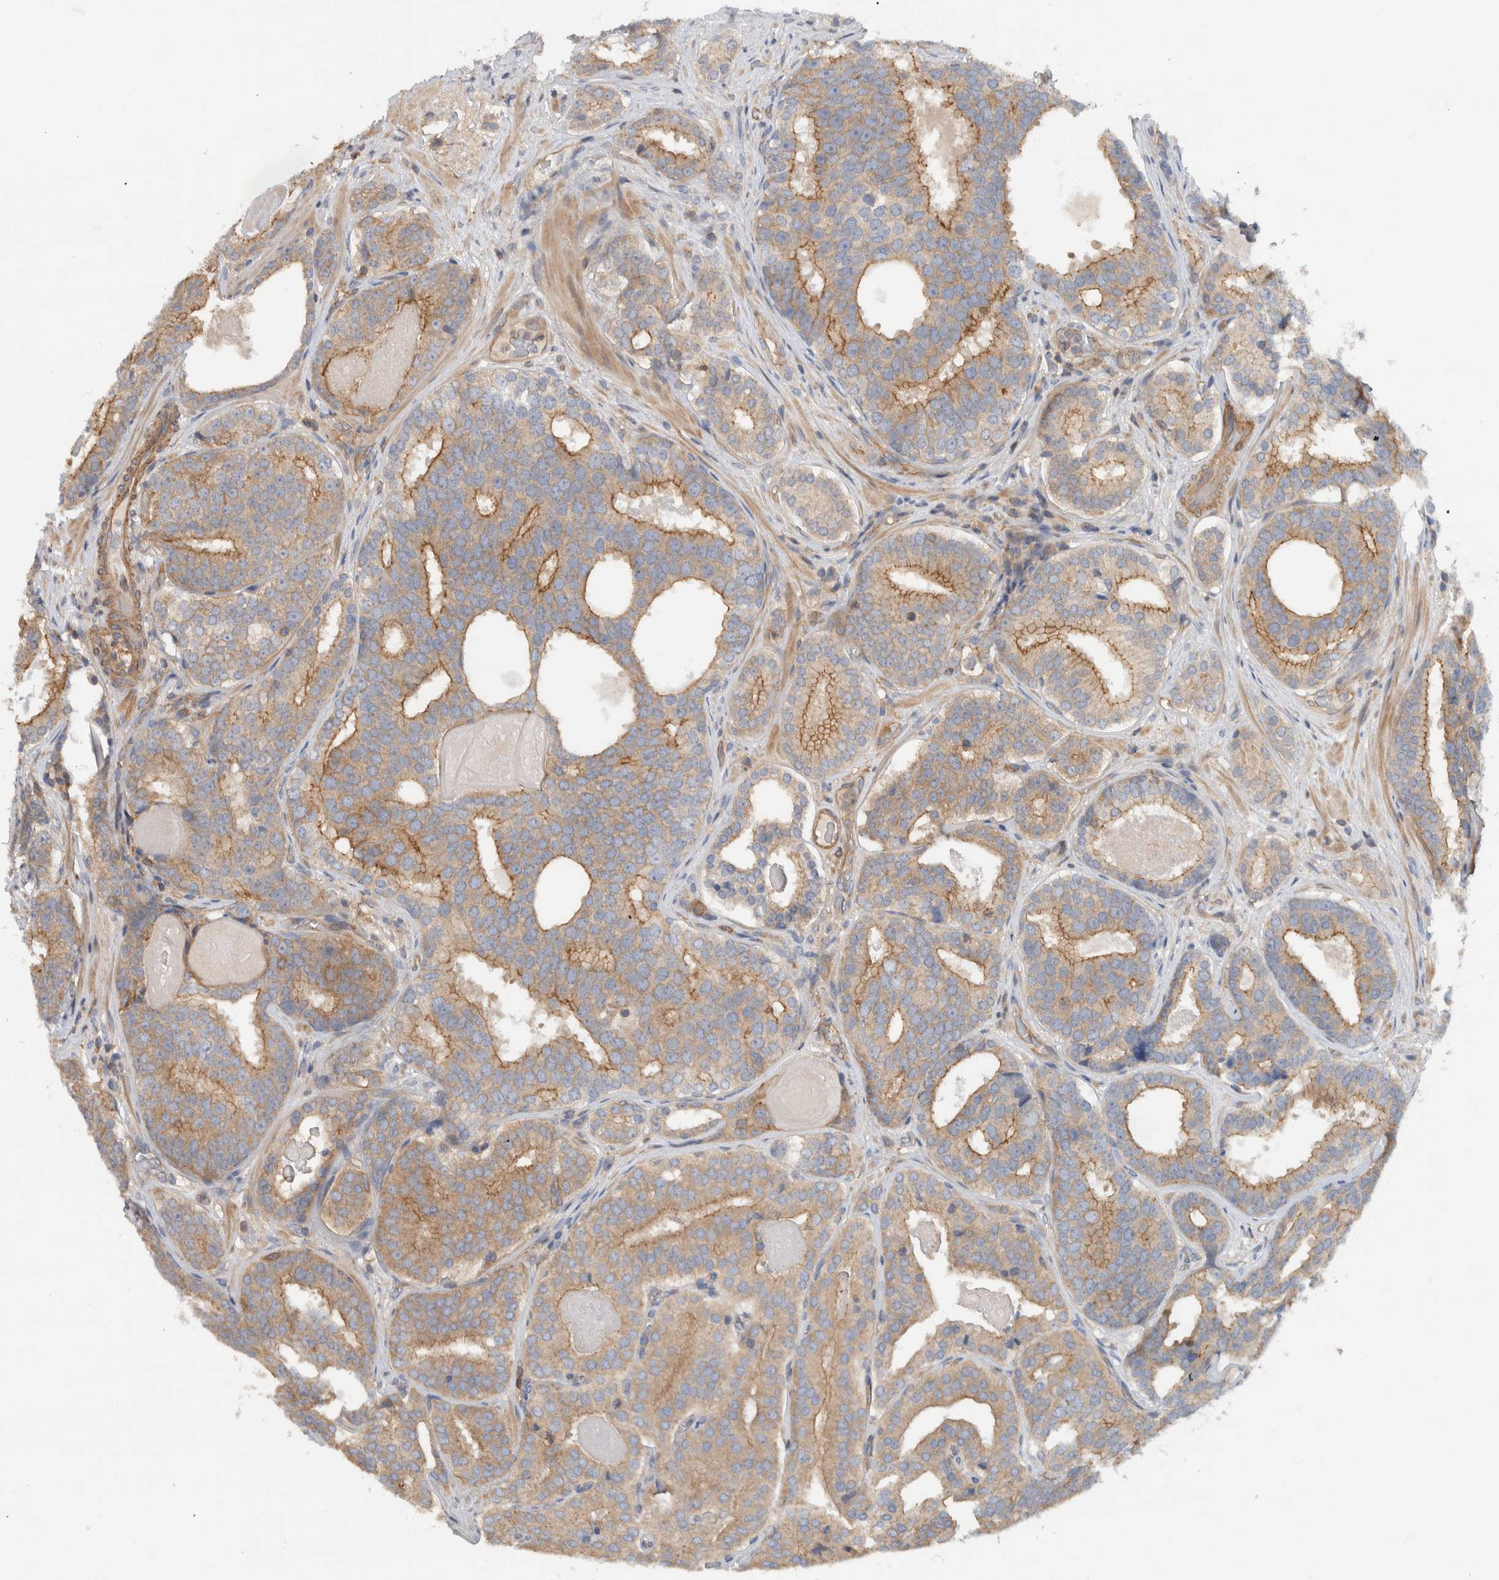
{"staining": {"intensity": "moderate", "quantity": "25%-75%", "location": "cytoplasmic/membranous"}, "tissue": "prostate cancer", "cell_type": "Tumor cells", "image_type": "cancer", "snomed": [{"axis": "morphology", "description": "Adenocarcinoma, High grade"}, {"axis": "topography", "description": "Prostate"}], "caption": "Immunohistochemical staining of human high-grade adenocarcinoma (prostate) demonstrates medium levels of moderate cytoplasmic/membranous protein staining in approximately 25%-75% of tumor cells. Nuclei are stained in blue.", "gene": "MPRIP", "patient": {"sex": "male", "age": 60}}